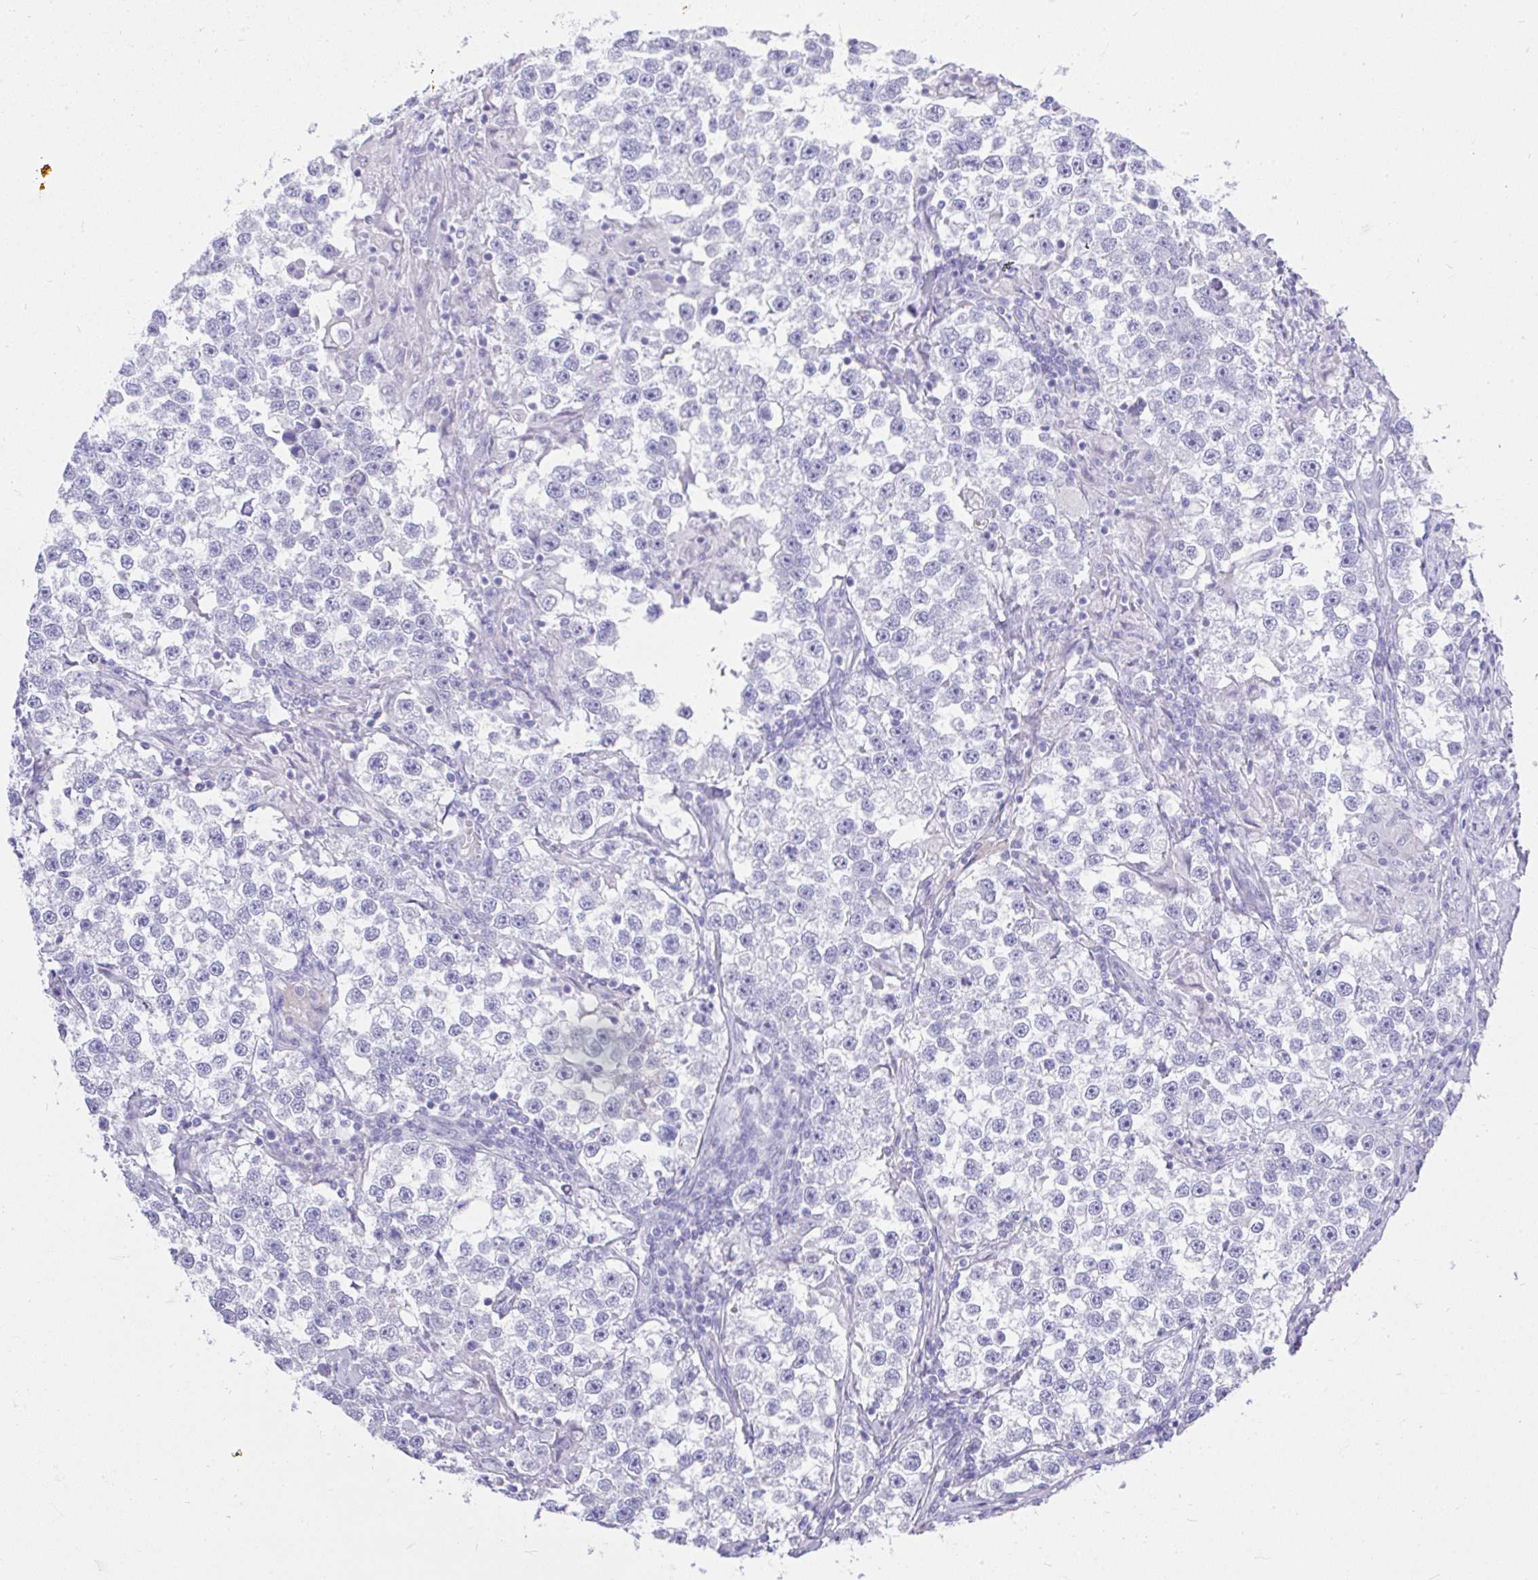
{"staining": {"intensity": "negative", "quantity": "none", "location": "none"}, "tissue": "testis cancer", "cell_type": "Tumor cells", "image_type": "cancer", "snomed": [{"axis": "morphology", "description": "Seminoma, NOS"}, {"axis": "topography", "description": "Testis"}], "caption": "Immunohistochemical staining of testis cancer (seminoma) exhibits no significant staining in tumor cells.", "gene": "MS4A12", "patient": {"sex": "male", "age": 46}}